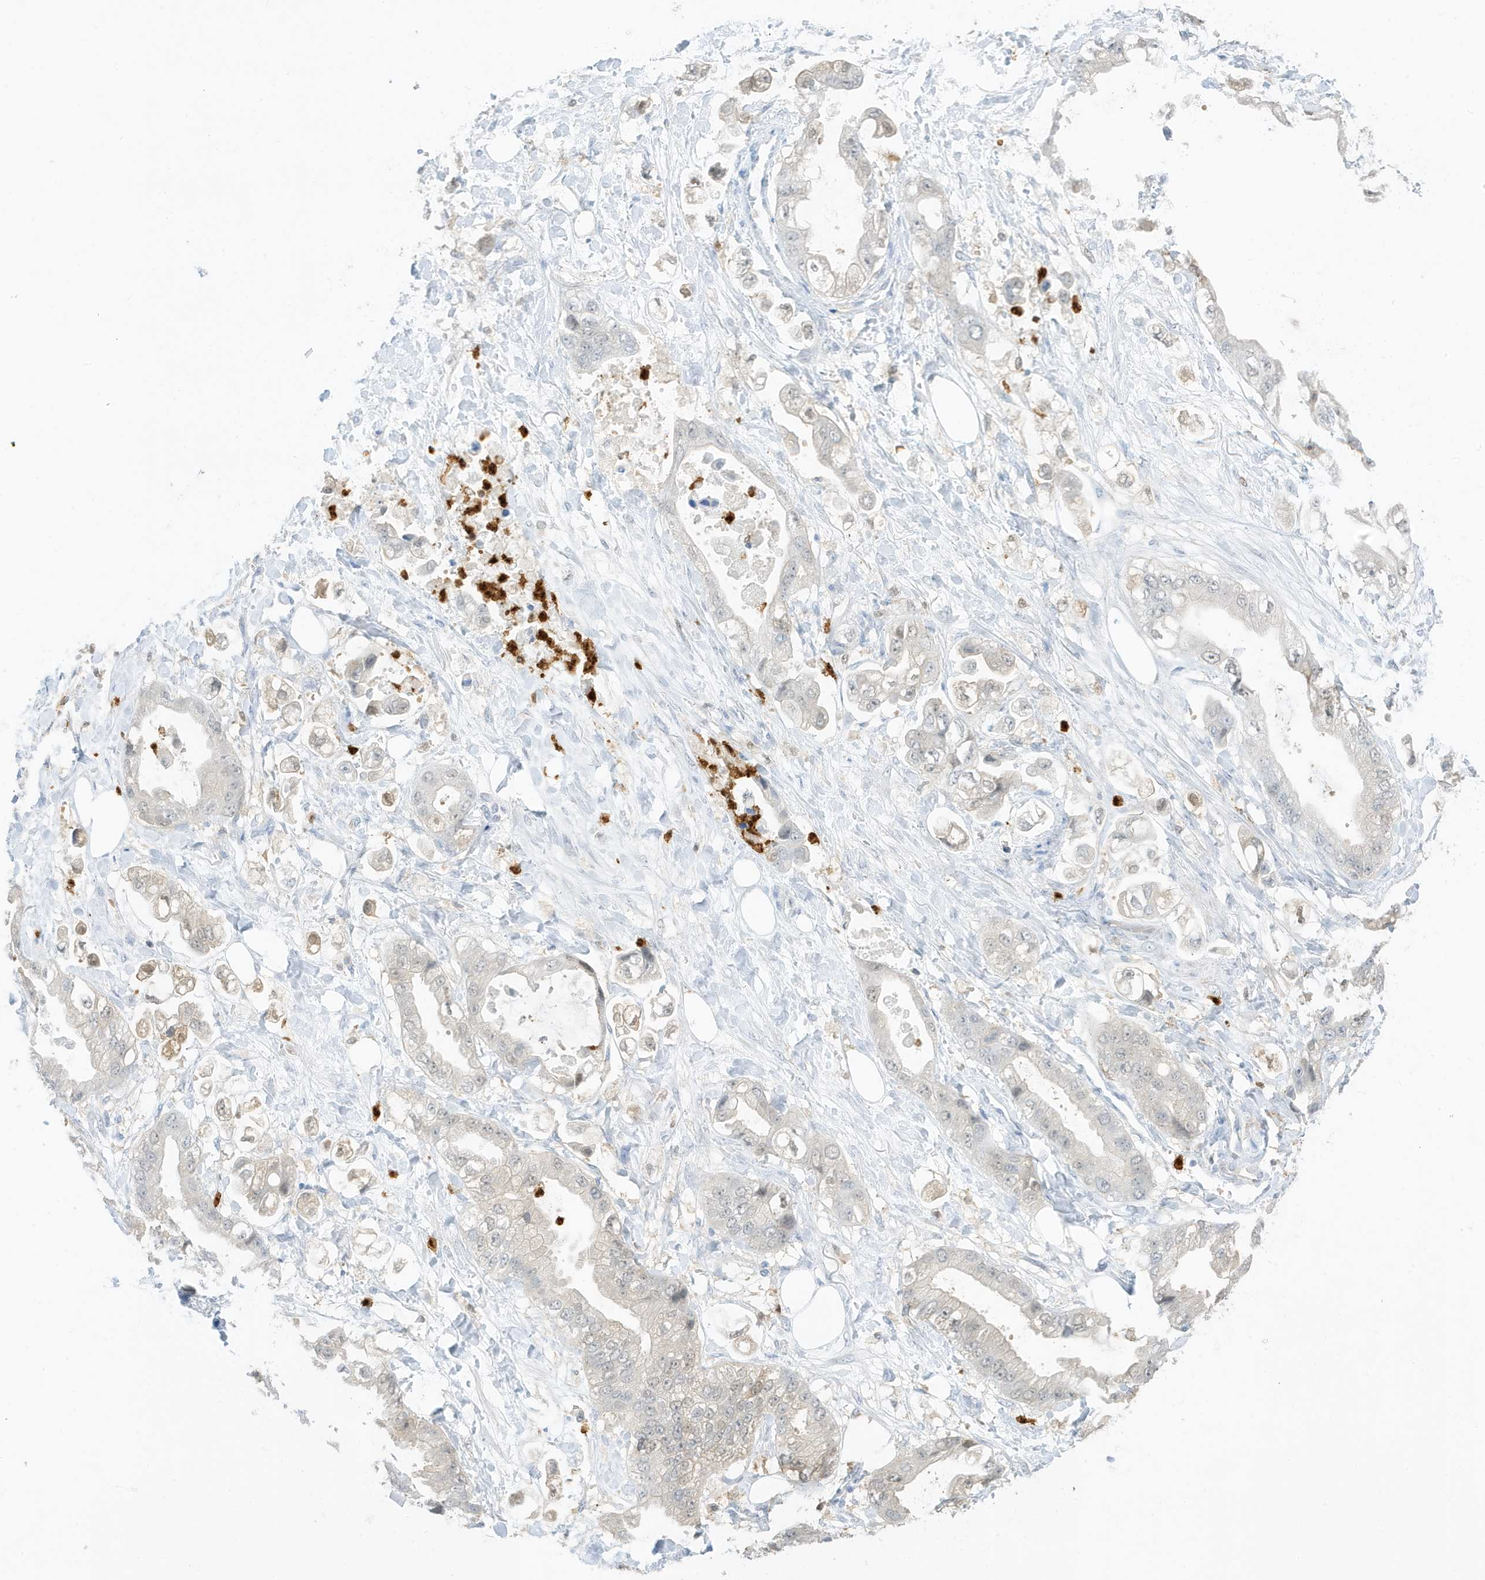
{"staining": {"intensity": "negative", "quantity": "none", "location": "none"}, "tissue": "stomach cancer", "cell_type": "Tumor cells", "image_type": "cancer", "snomed": [{"axis": "morphology", "description": "Adenocarcinoma, NOS"}, {"axis": "topography", "description": "Stomach"}], "caption": "Stomach cancer stained for a protein using immunohistochemistry (IHC) reveals no positivity tumor cells.", "gene": "GCA", "patient": {"sex": "male", "age": 62}}